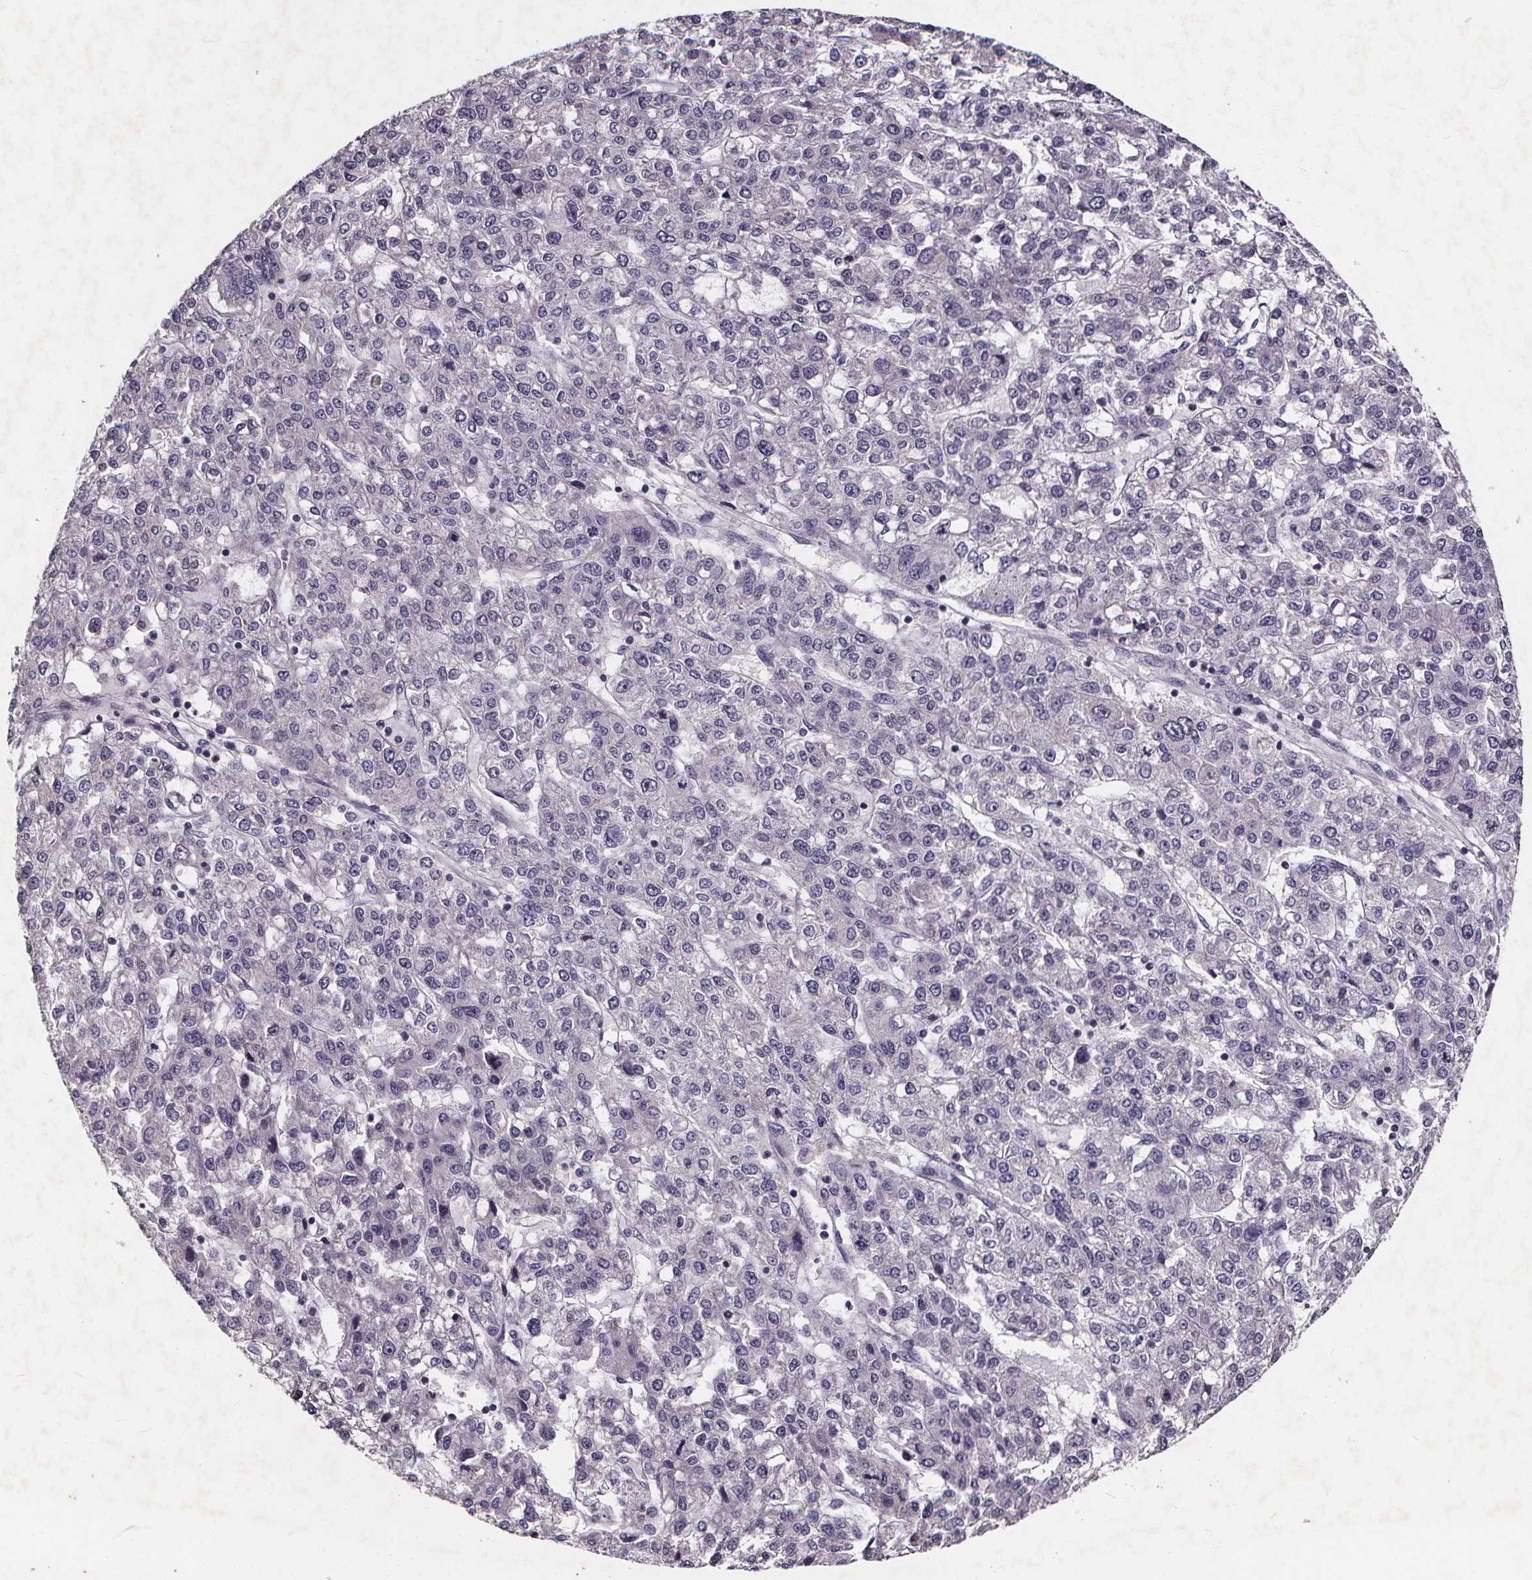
{"staining": {"intensity": "negative", "quantity": "none", "location": "none"}, "tissue": "liver cancer", "cell_type": "Tumor cells", "image_type": "cancer", "snomed": [{"axis": "morphology", "description": "Carcinoma, Hepatocellular, NOS"}, {"axis": "topography", "description": "Liver"}], "caption": "Immunohistochemical staining of human liver cancer exhibits no significant expression in tumor cells. (Brightfield microscopy of DAB immunohistochemistry (IHC) at high magnification).", "gene": "TSPAN14", "patient": {"sex": "male", "age": 56}}